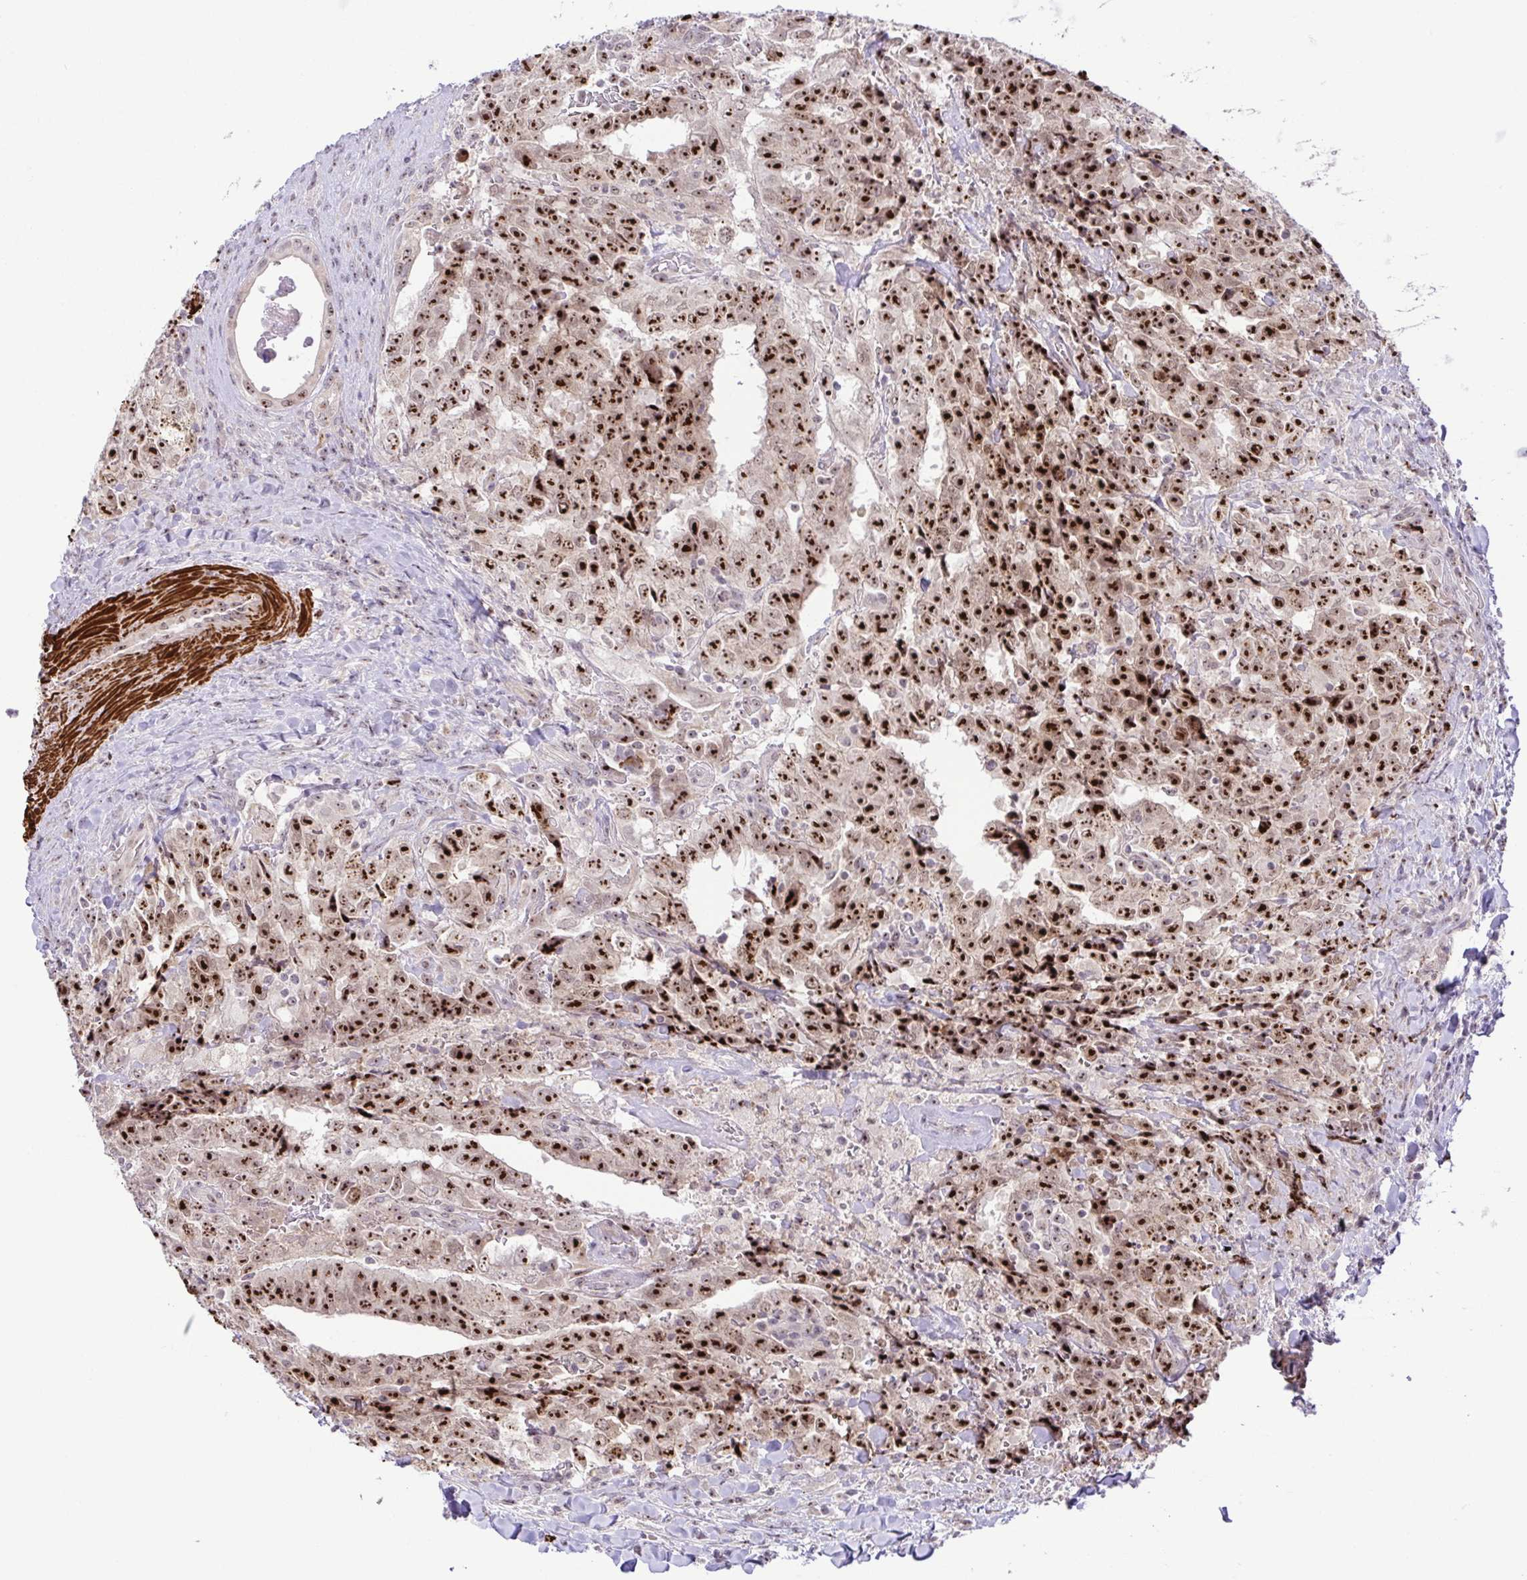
{"staining": {"intensity": "strong", "quantity": ">75%", "location": "nuclear"}, "tissue": "testis cancer", "cell_type": "Tumor cells", "image_type": "cancer", "snomed": [{"axis": "morphology", "description": "Carcinoma, Embryonal, NOS"}, {"axis": "topography", "description": "Testis"}], "caption": "Brown immunohistochemical staining in testis cancer exhibits strong nuclear positivity in approximately >75% of tumor cells.", "gene": "RSL24D1", "patient": {"sex": "male", "age": 24}}